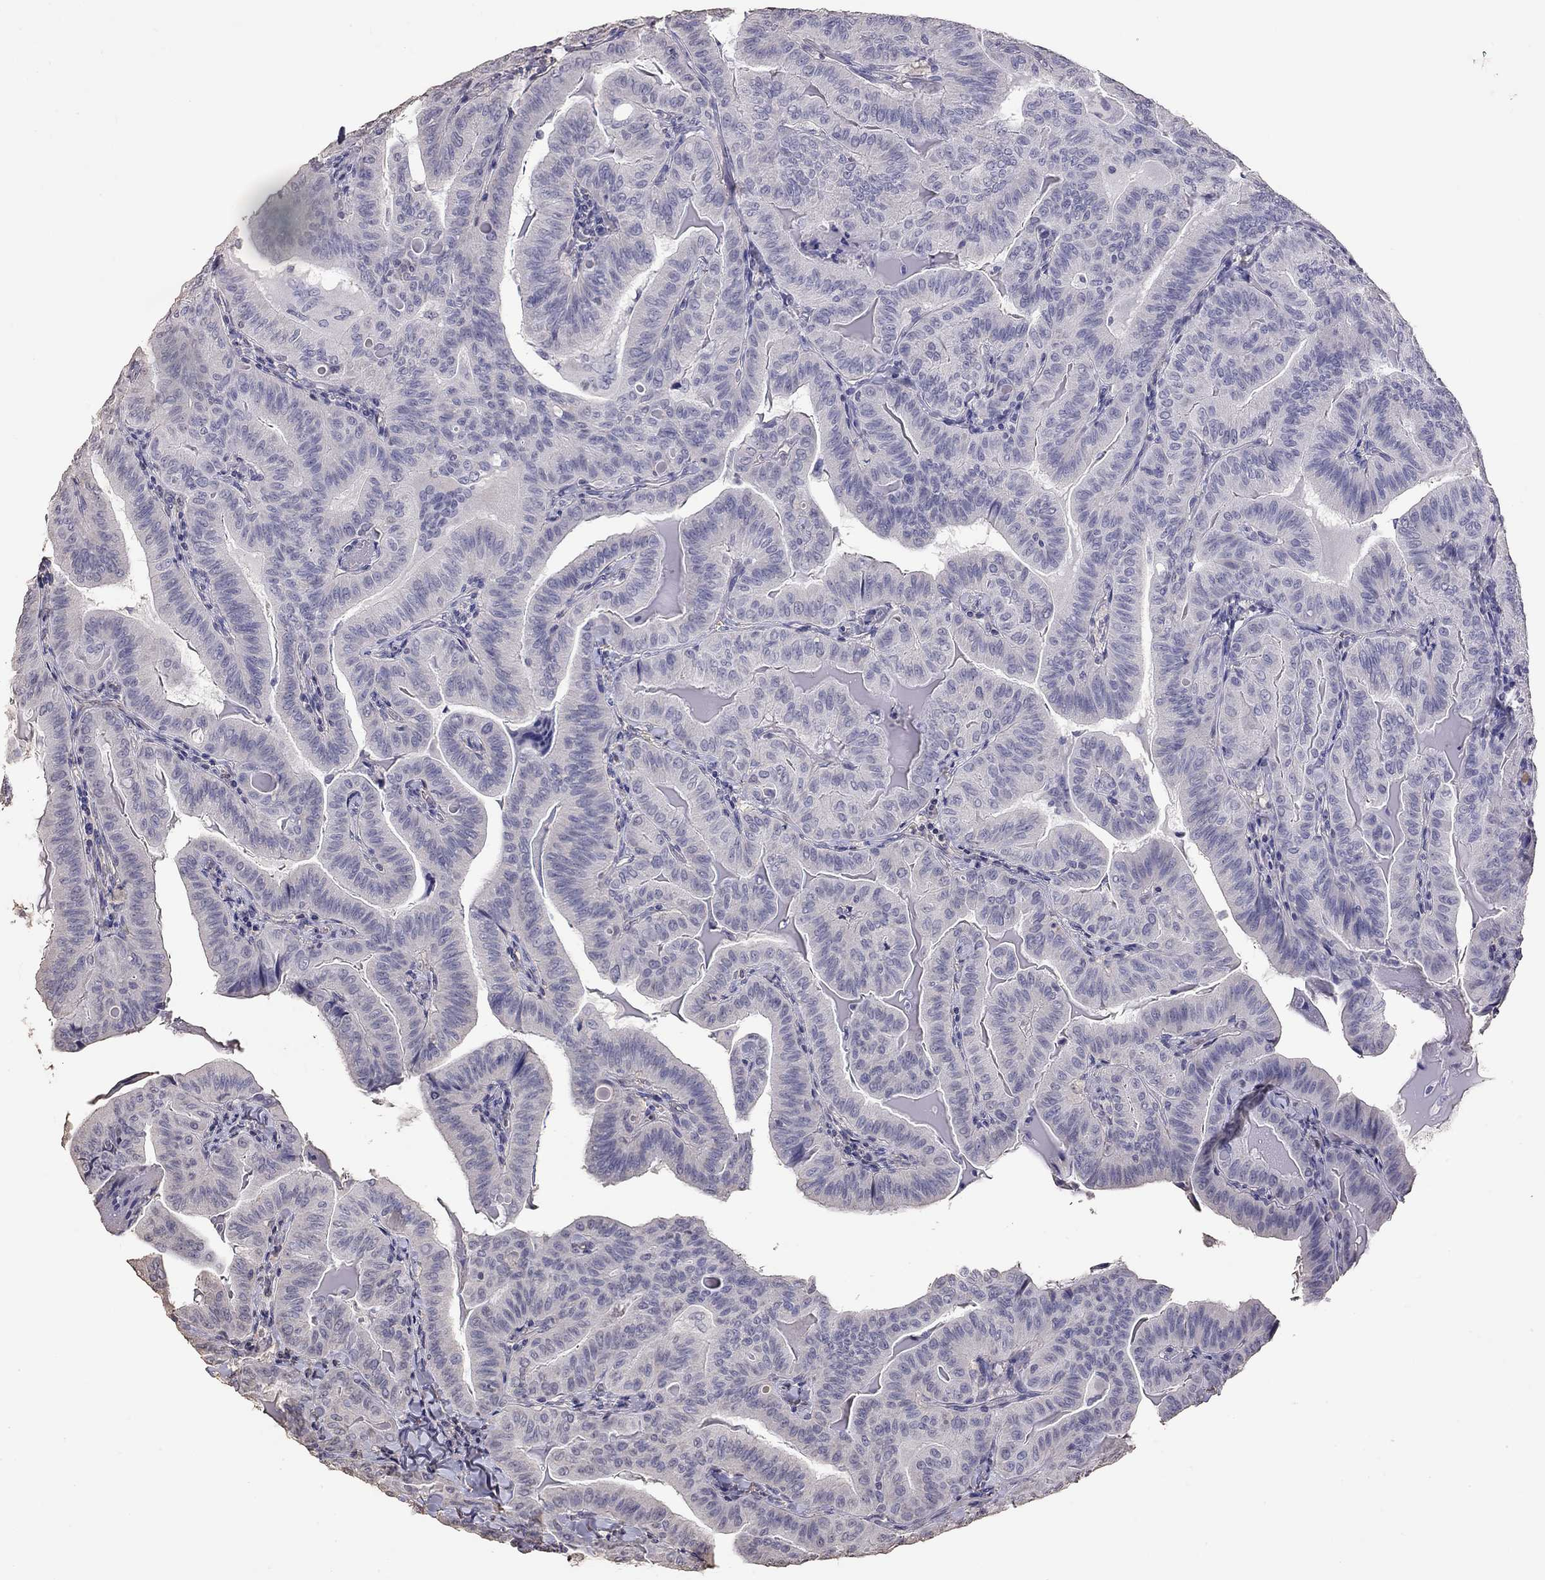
{"staining": {"intensity": "negative", "quantity": "none", "location": "none"}, "tissue": "thyroid cancer", "cell_type": "Tumor cells", "image_type": "cancer", "snomed": [{"axis": "morphology", "description": "Papillary adenocarcinoma, NOS"}, {"axis": "topography", "description": "Thyroid gland"}], "caption": "DAB immunohistochemical staining of human papillary adenocarcinoma (thyroid) exhibits no significant expression in tumor cells. (Immunohistochemistry, brightfield microscopy, high magnification).", "gene": "SUN3", "patient": {"sex": "female", "age": 68}}